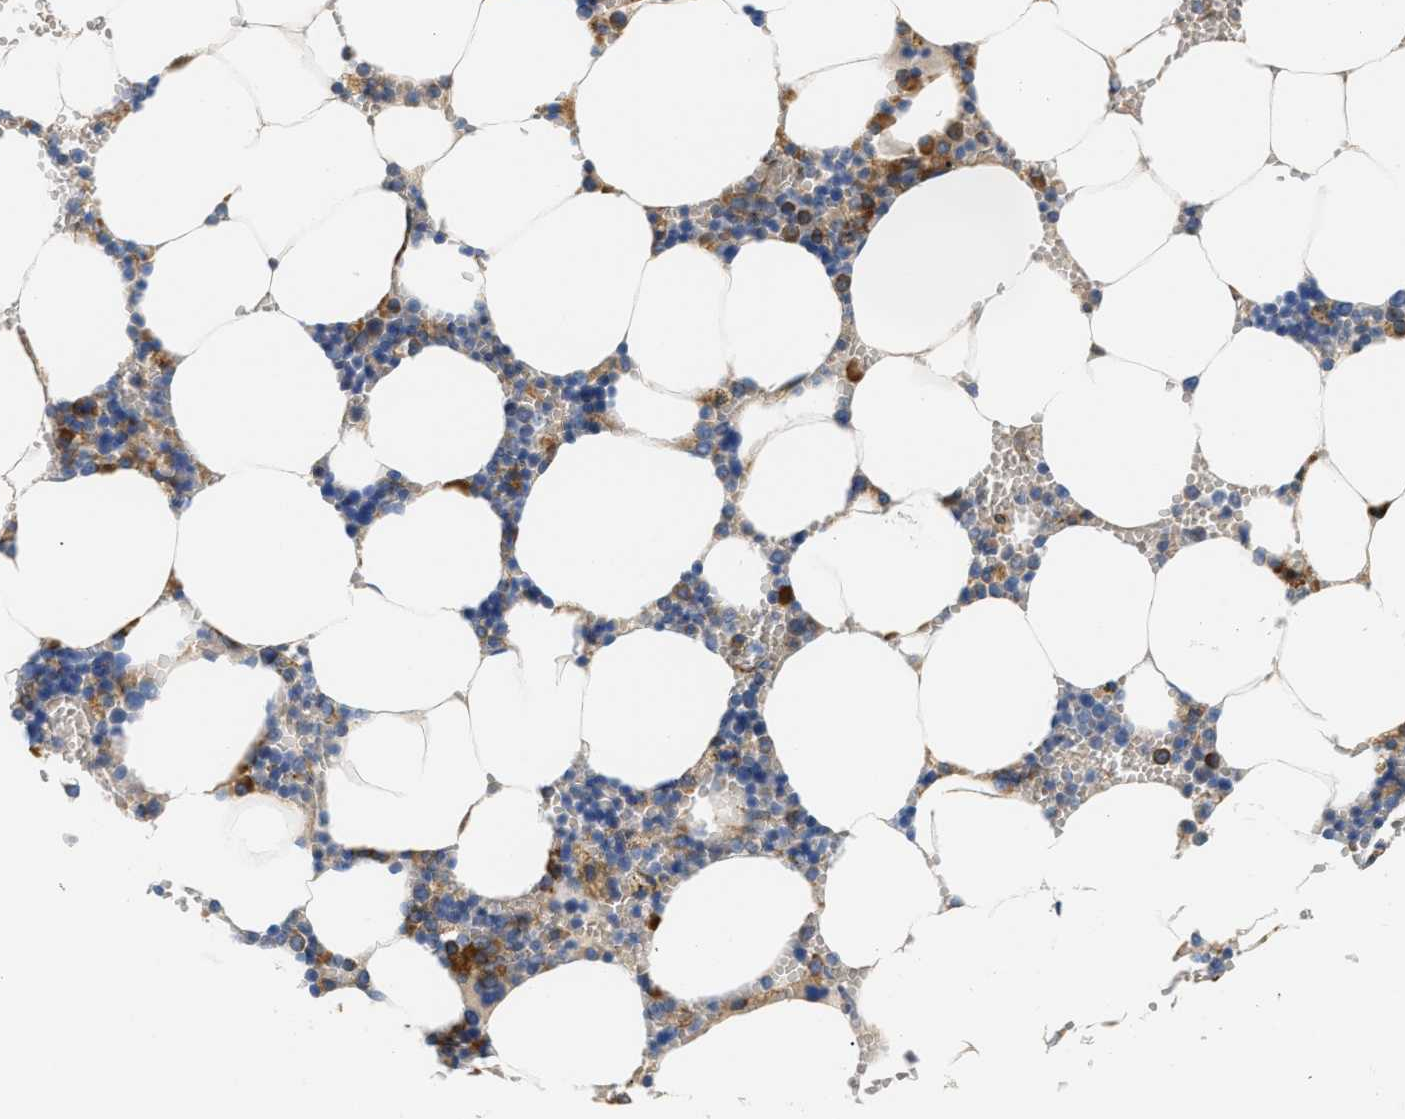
{"staining": {"intensity": "strong", "quantity": "25%-75%", "location": "cytoplasmic/membranous"}, "tissue": "bone marrow", "cell_type": "Hematopoietic cells", "image_type": "normal", "snomed": [{"axis": "morphology", "description": "Normal tissue, NOS"}, {"axis": "topography", "description": "Bone marrow"}], "caption": "Strong cytoplasmic/membranous expression is identified in about 25%-75% of hematopoietic cells in benign bone marrow.", "gene": "HDHD3", "patient": {"sex": "male", "age": 70}}